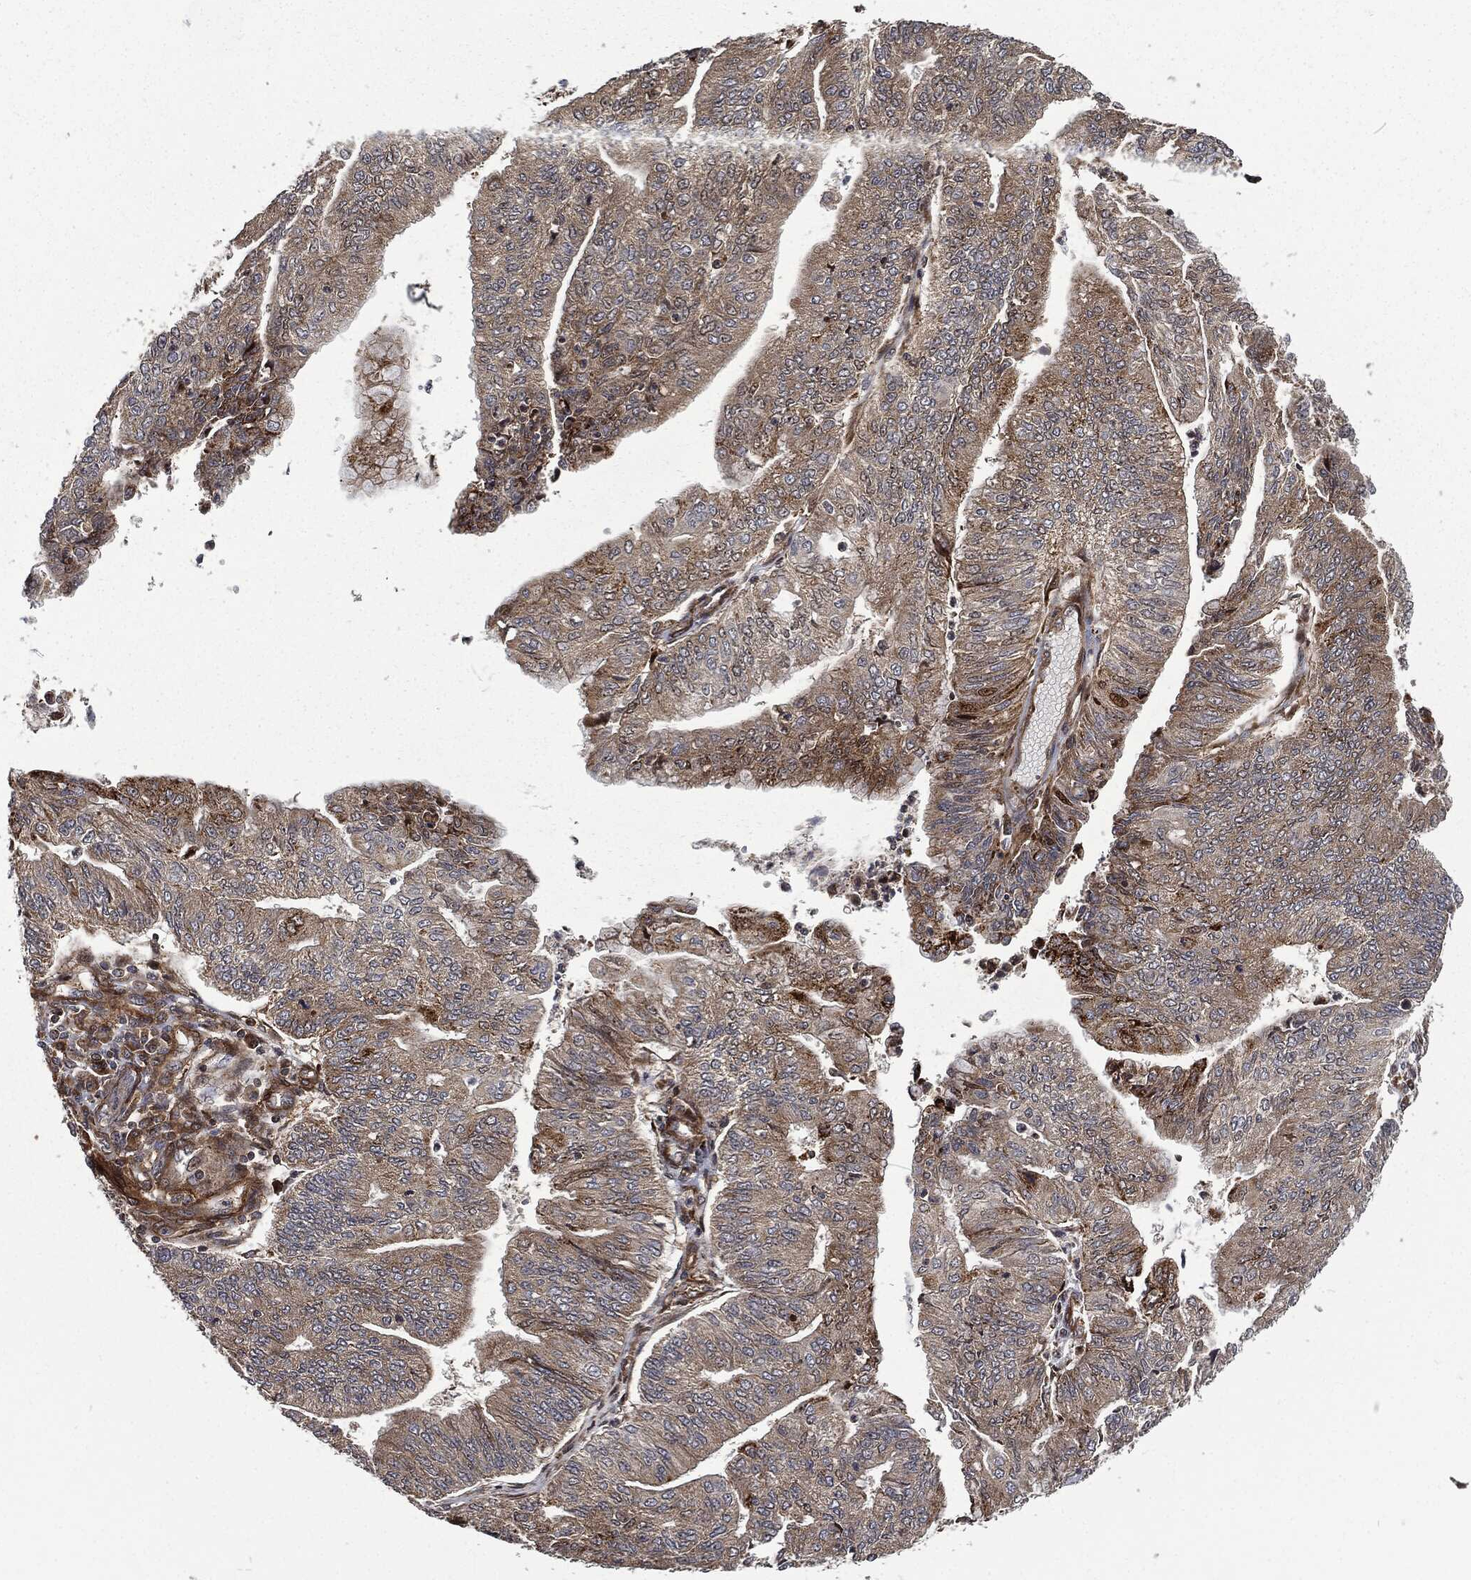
{"staining": {"intensity": "weak", "quantity": "25%-75%", "location": "cytoplasmic/membranous"}, "tissue": "endometrial cancer", "cell_type": "Tumor cells", "image_type": "cancer", "snomed": [{"axis": "morphology", "description": "Adenocarcinoma, NOS"}, {"axis": "topography", "description": "Endometrium"}], "caption": "Weak cytoplasmic/membranous positivity for a protein is identified in approximately 25%-75% of tumor cells of endometrial cancer (adenocarcinoma) using IHC.", "gene": "RFTN1", "patient": {"sex": "female", "age": 59}}